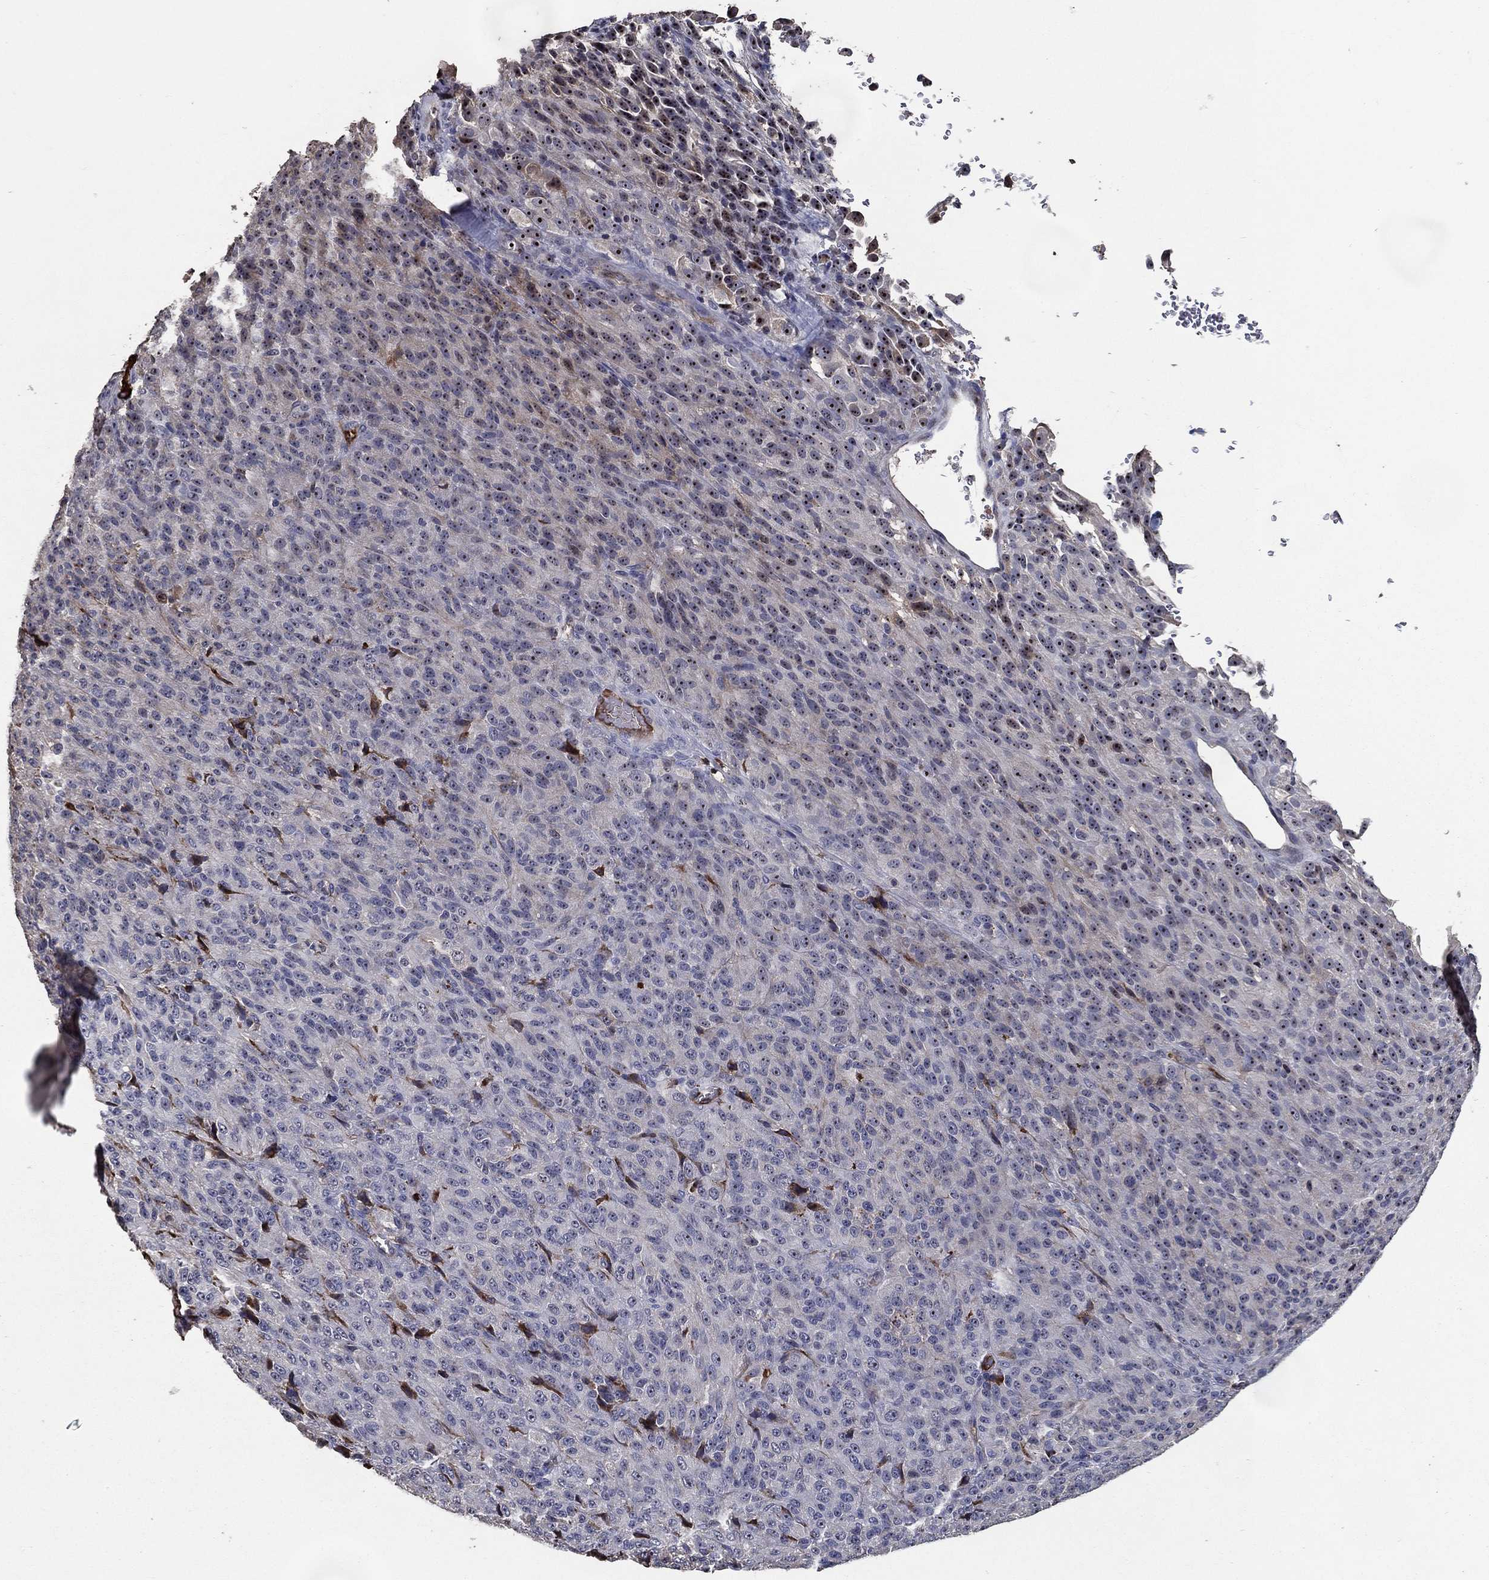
{"staining": {"intensity": "negative", "quantity": "none", "location": "none"}, "tissue": "melanoma", "cell_type": "Tumor cells", "image_type": "cancer", "snomed": [{"axis": "morphology", "description": "Malignant melanoma, Metastatic site"}, {"axis": "topography", "description": "Brain"}], "caption": "An image of melanoma stained for a protein shows no brown staining in tumor cells.", "gene": "EFNA1", "patient": {"sex": "female", "age": 56}}